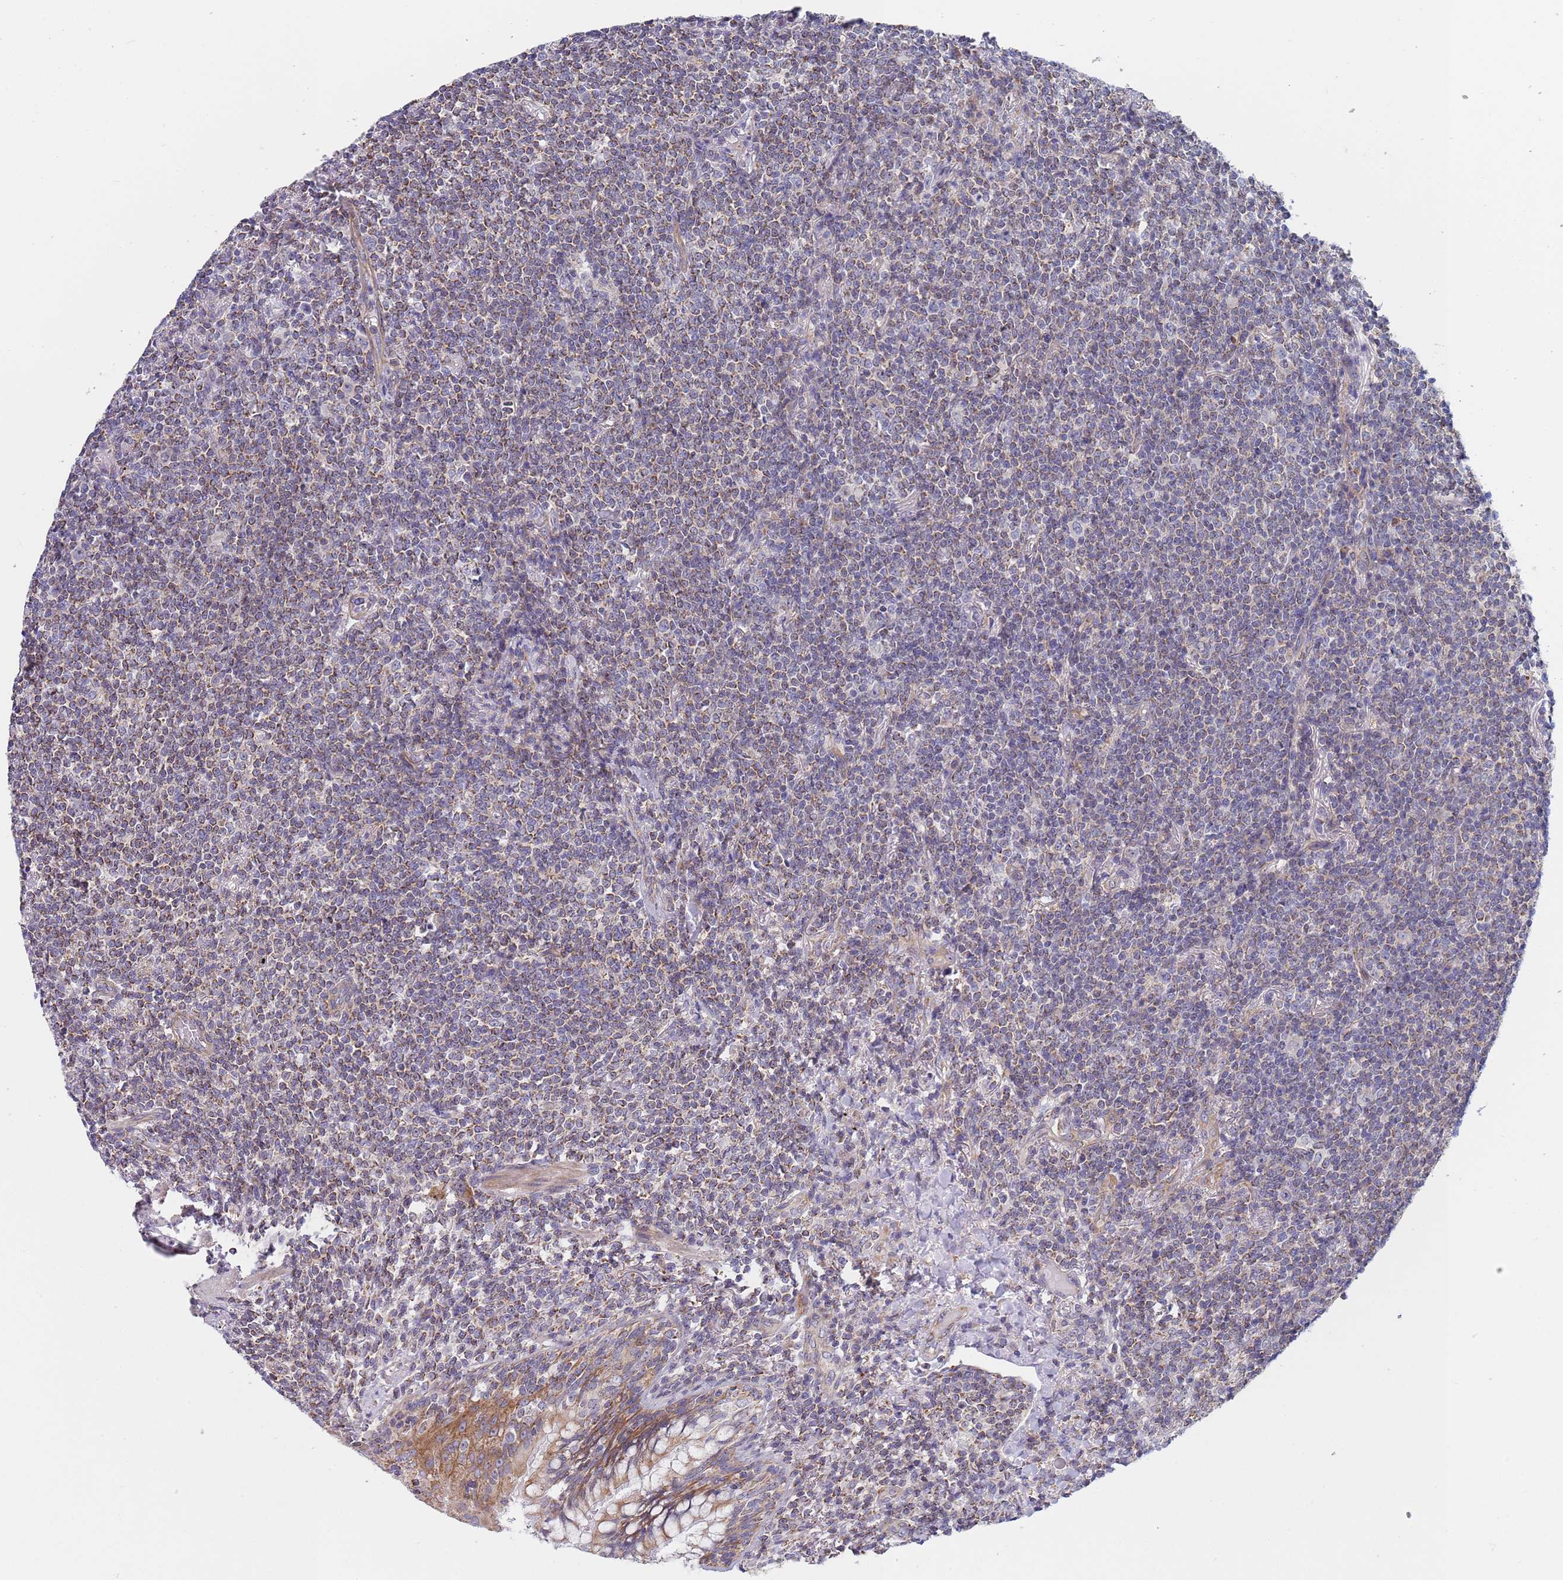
{"staining": {"intensity": "moderate", "quantity": "25%-75%", "location": "cytoplasmic/membranous"}, "tissue": "lymphoma", "cell_type": "Tumor cells", "image_type": "cancer", "snomed": [{"axis": "morphology", "description": "Malignant lymphoma, non-Hodgkin's type, Low grade"}, {"axis": "topography", "description": "Lung"}], "caption": "Immunohistochemistry (IHC) (DAB) staining of low-grade malignant lymphoma, non-Hodgkin's type reveals moderate cytoplasmic/membranous protein staining in about 25%-75% of tumor cells.", "gene": "PWWP3A", "patient": {"sex": "female", "age": 71}}